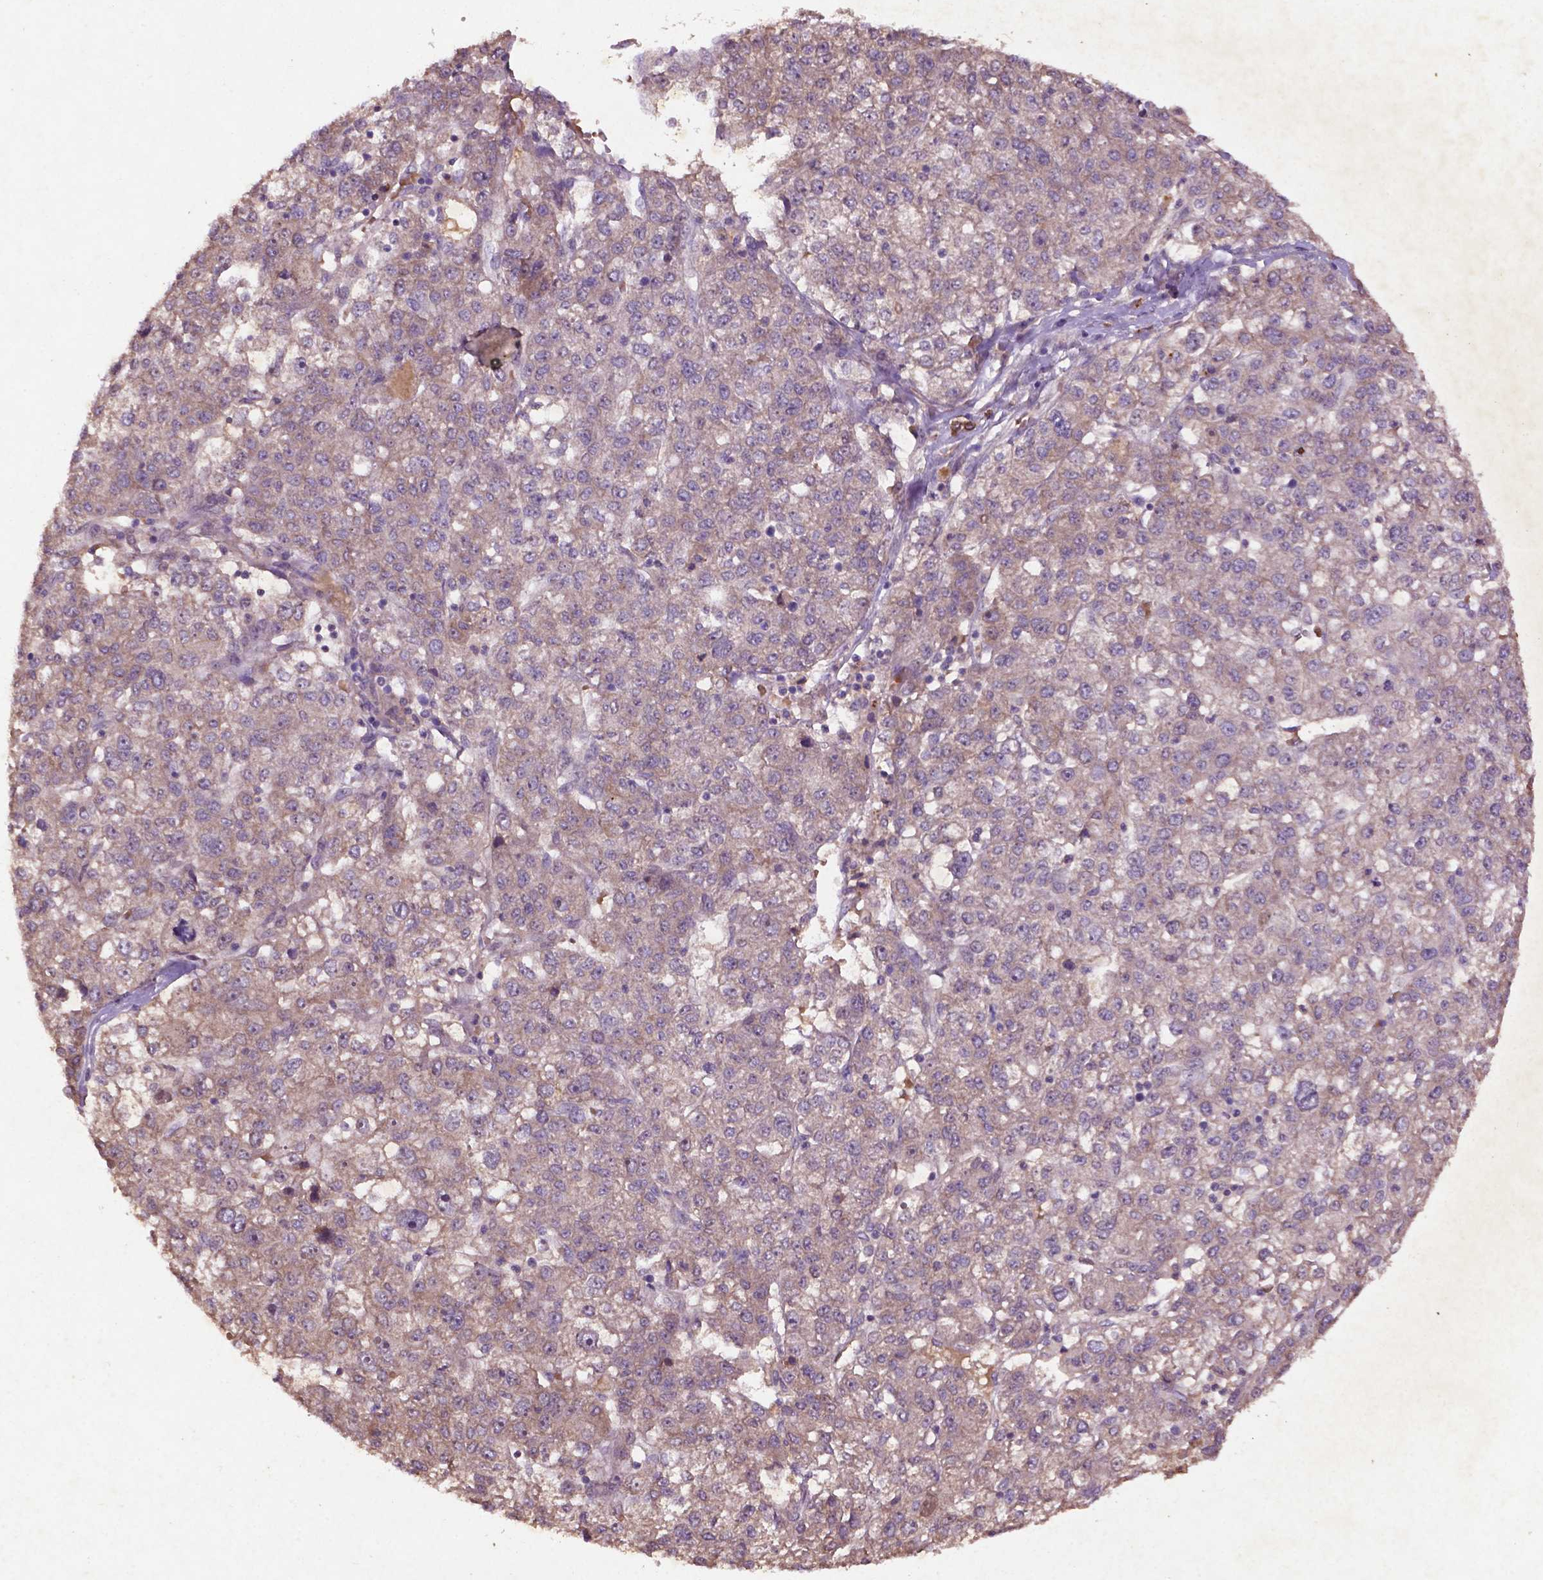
{"staining": {"intensity": "weak", "quantity": ">75%", "location": "cytoplasmic/membranous"}, "tissue": "liver cancer", "cell_type": "Tumor cells", "image_type": "cancer", "snomed": [{"axis": "morphology", "description": "Carcinoma, Hepatocellular, NOS"}, {"axis": "topography", "description": "Liver"}], "caption": "Hepatocellular carcinoma (liver) stained with immunohistochemistry exhibits weak cytoplasmic/membranous staining in approximately >75% of tumor cells. (Brightfield microscopy of DAB IHC at high magnification).", "gene": "COQ2", "patient": {"sex": "male", "age": 56}}